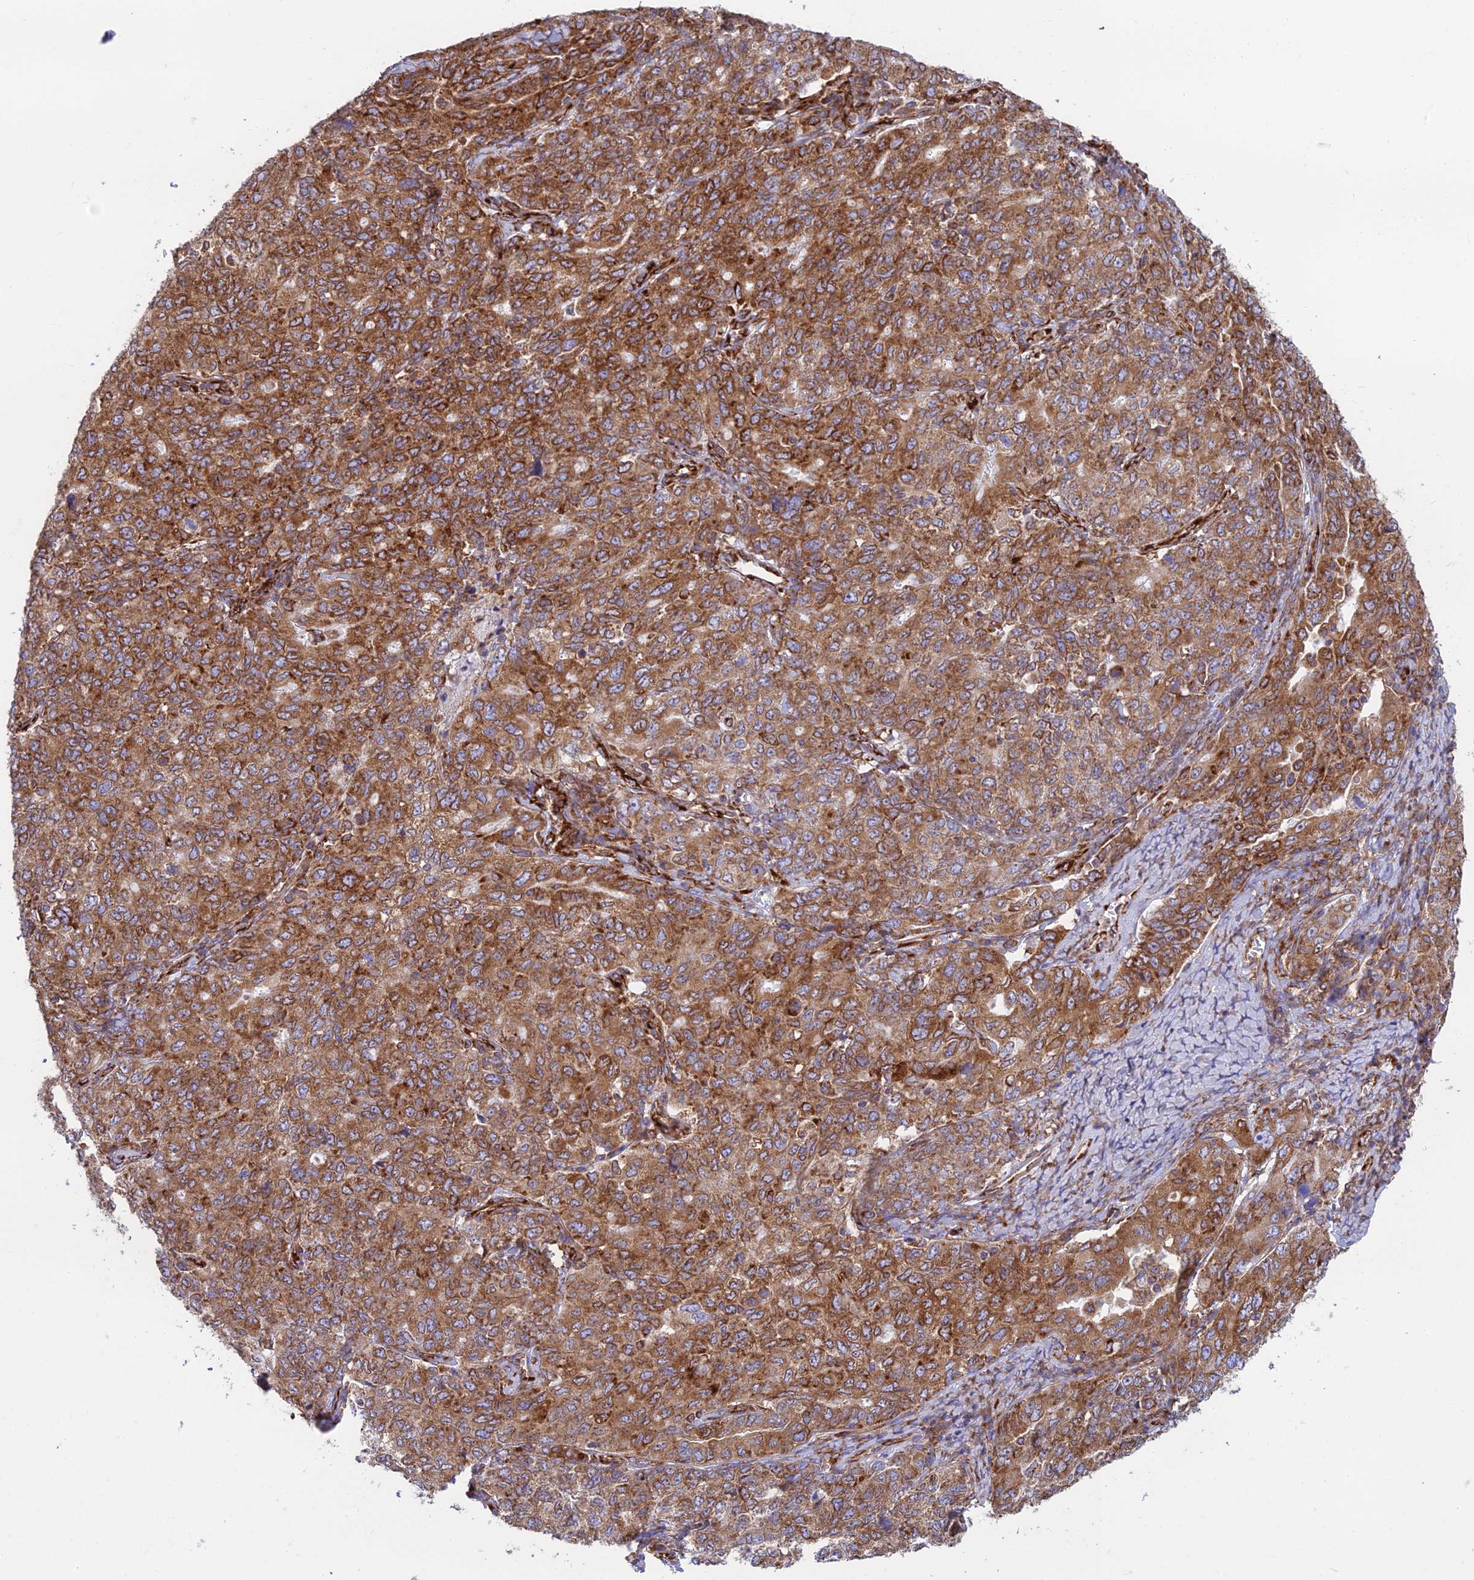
{"staining": {"intensity": "moderate", "quantity": ">75%", "location": "cytoplasmic/membranous"}, "tissue": "ovarian cancer", "cell_type": "Tumor cells", "image_type": "cancer", "snomed": [{"axis": "morphology", "description": "Carcinoma, endometroid"}, {"axis": "topography", "description": "Ovary"}], "caption": "Brown immunohistochemical staining in human endometroid carcinoma (ovarian) shows moderate cytoplasmic/membranous staining in approximately >75% of tumor cells.", "gene": "CCDC69", "patient": {"sex": "female", "age": 62}}